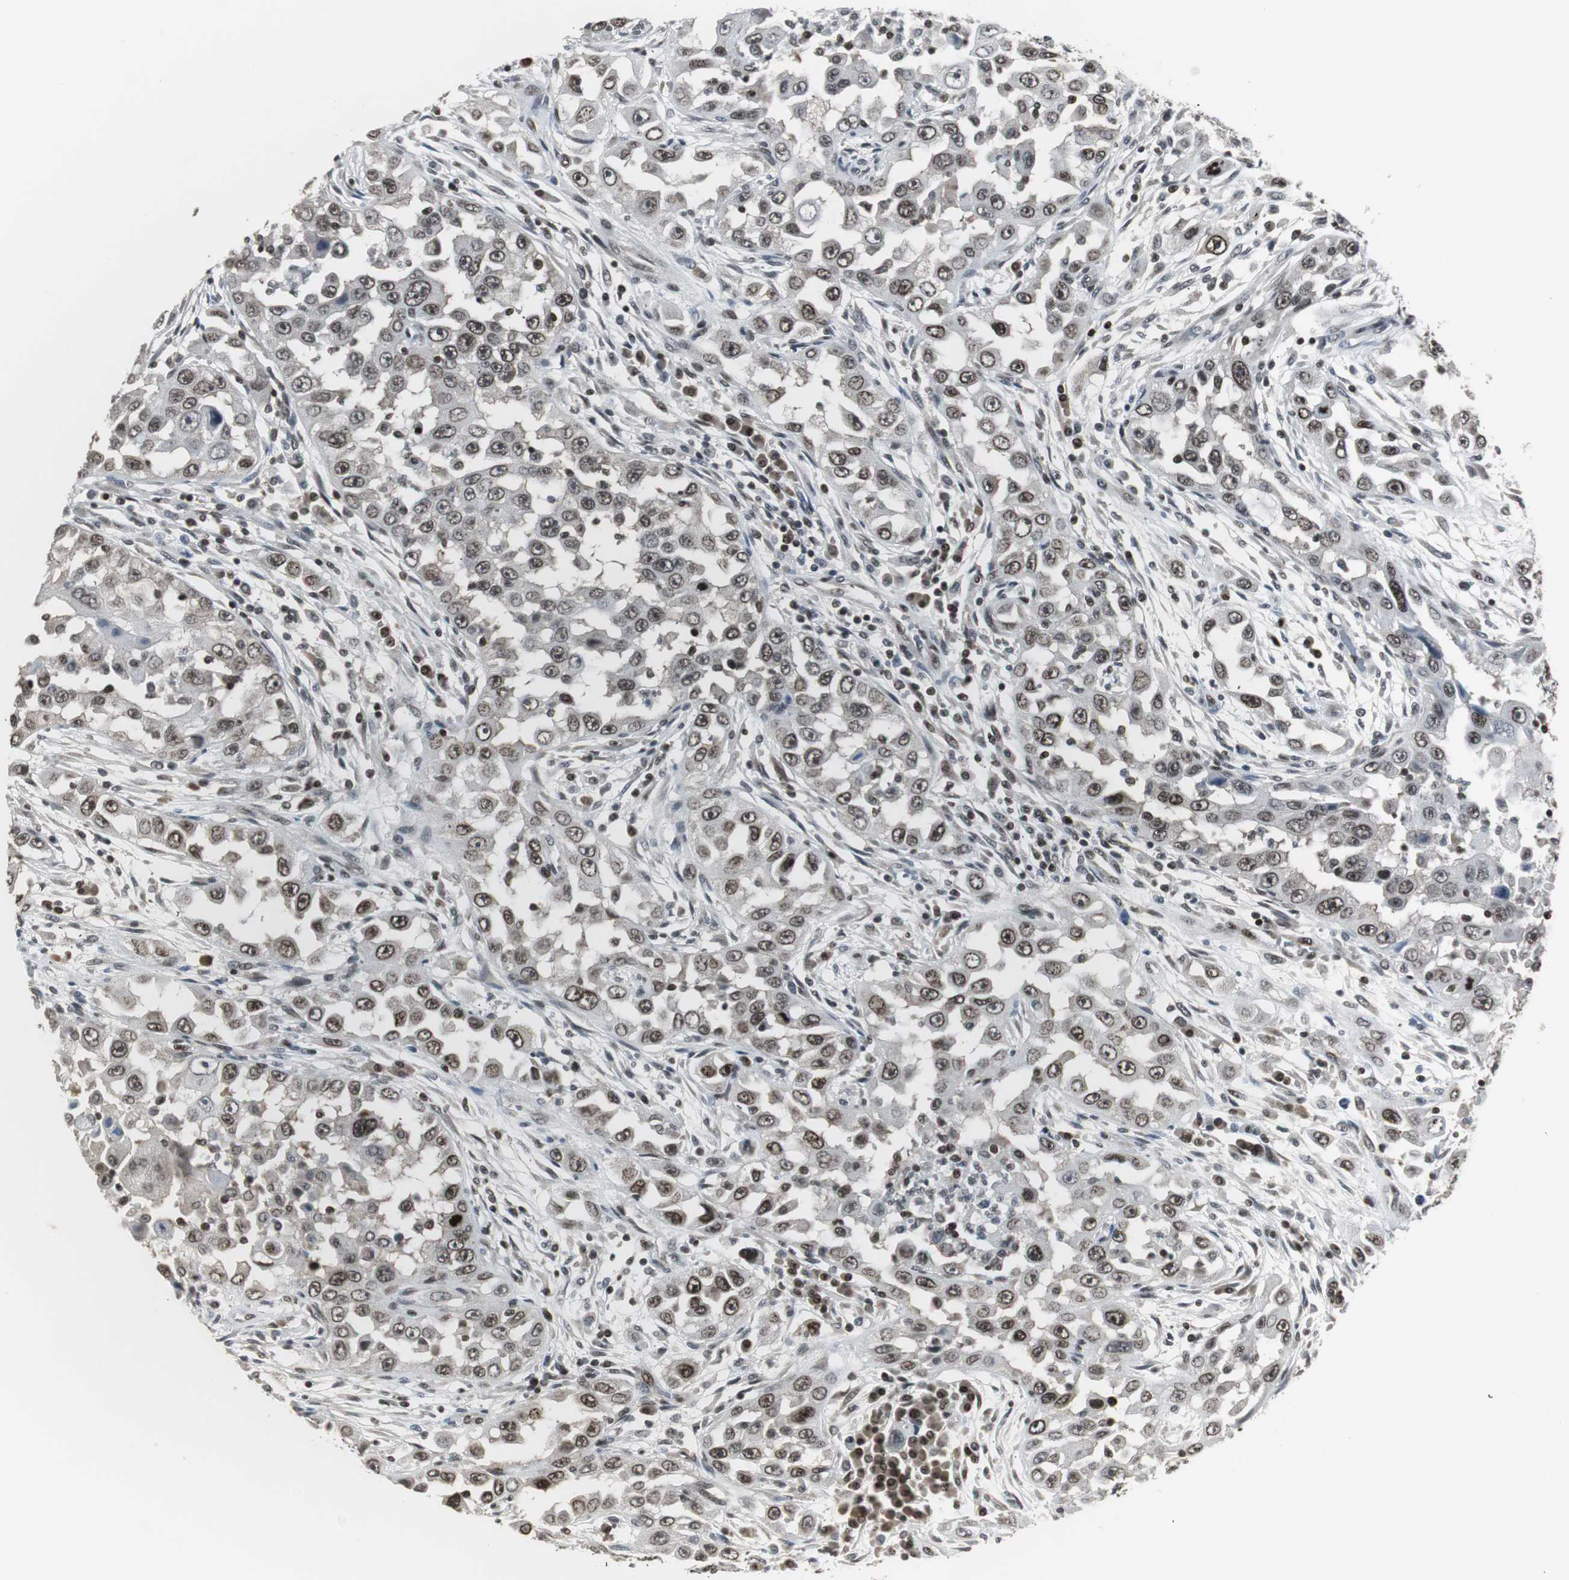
{"staining": {"intensity": "weak", "quantity": ">75%", "location": "nuclear"}, "tissue": "head and neck cancer", "cell_type": "Tumor cells", "image_type": "cancer", "snomed": [{"axis": "morphology", "description": "Carcinoma, NOS"}, {"axis": "topography", "description": "Head-Neck"}], "caption": "A brown stain highlights weak nuclear positivity of a protein in head and neck cancer (carcinoma) tumor cells.", "gene": "MPG", "patient": {"sex": "male", "age": 87}}